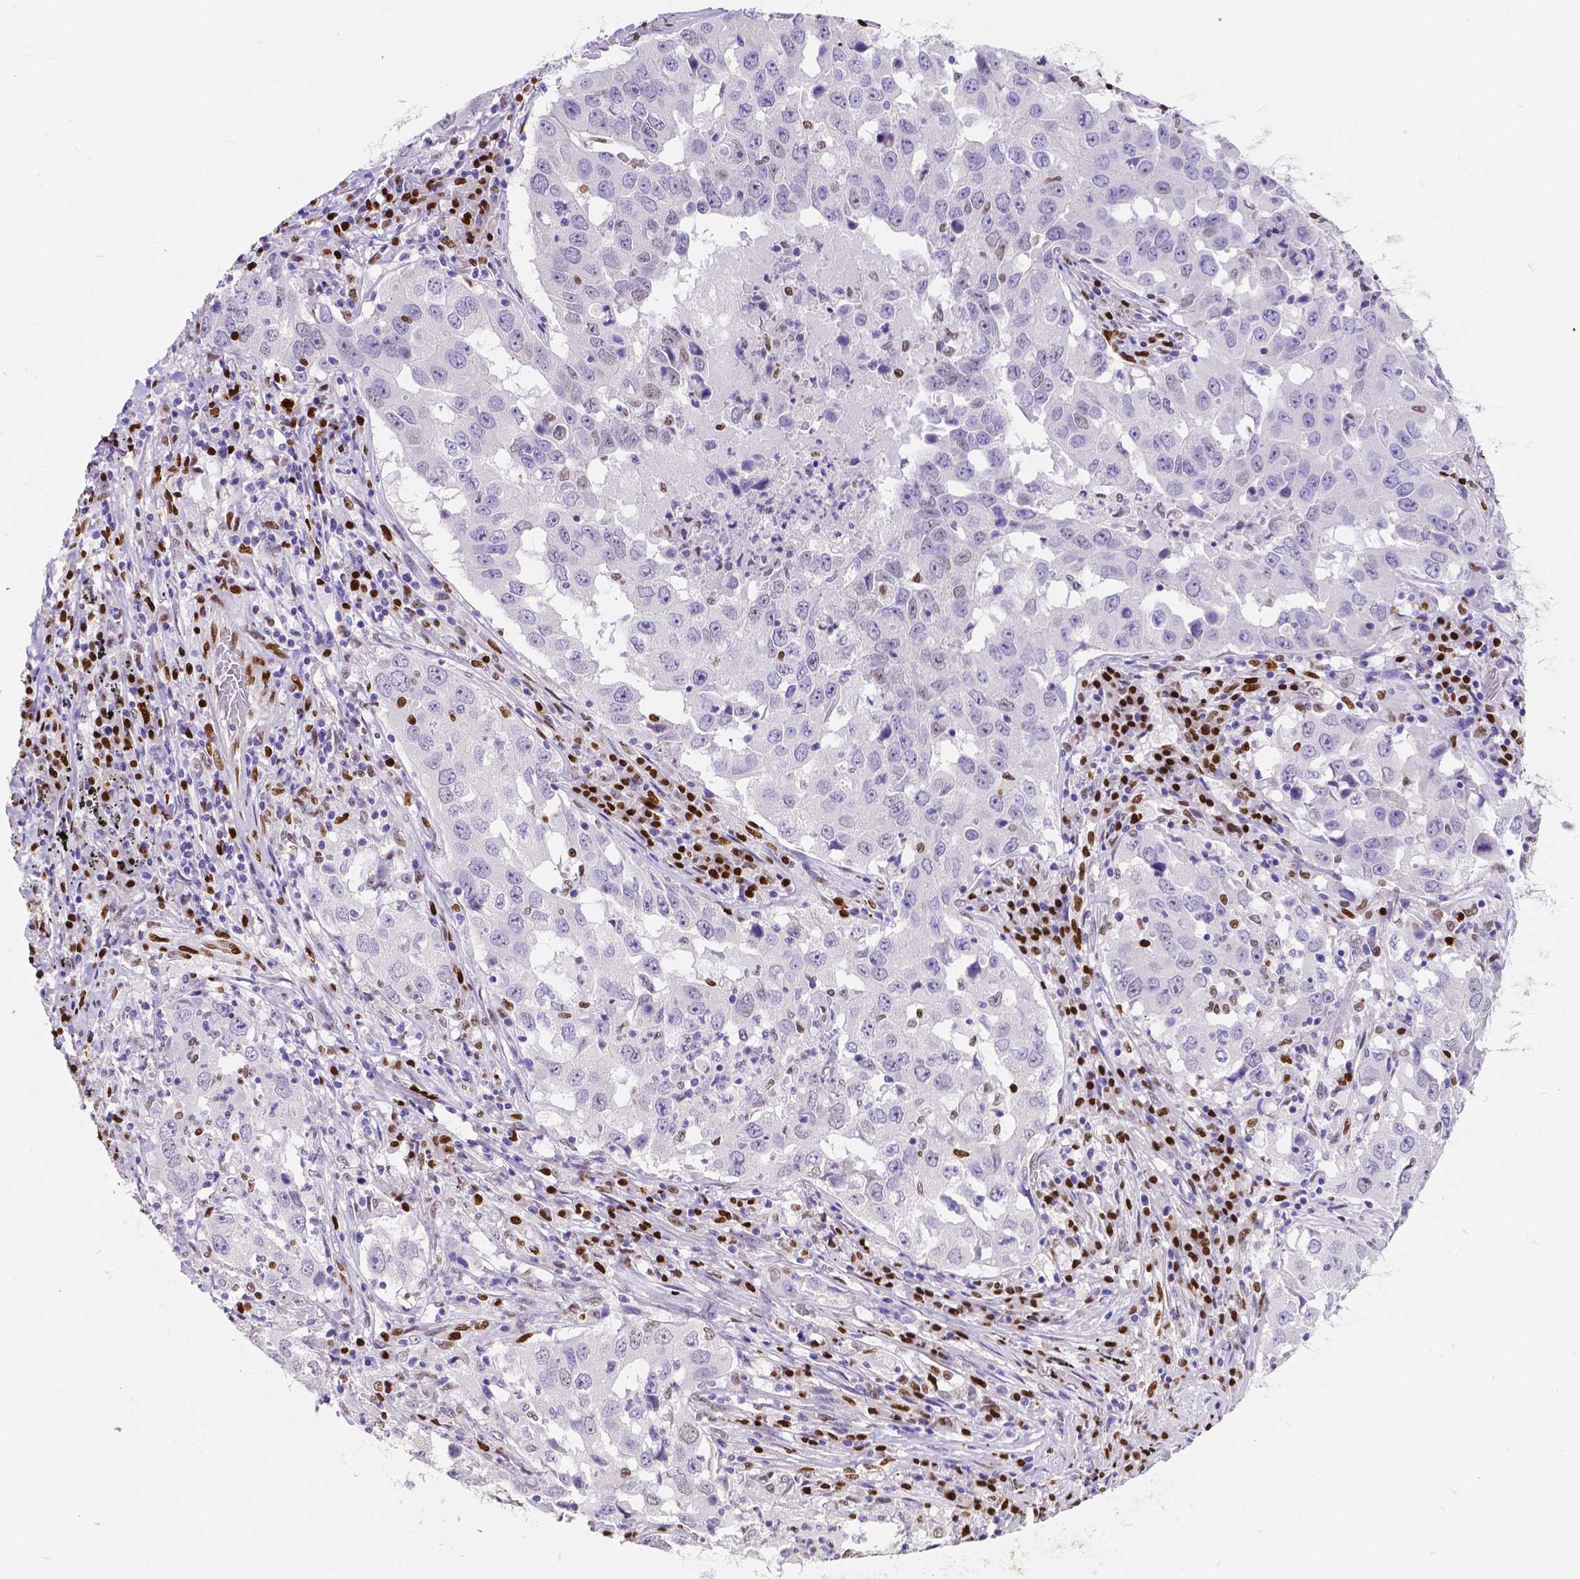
{"staining": {"intensity": "negative", "quantity": "none", "location": "none"}, "tissue": "lung cancer", "cell_type": "Tumor cells", "image_type": "cancer", "snomed": [{"axis": "morphology", "description": "Adenocarcinoma, NOS"}, {"axis": "topography", "description": "Lung"}], "caption": "Tumor cells are negative for protein expression in human lung cancer.", "gene": "MEF2C", "patient": {"sex": "male", "age": 73}}